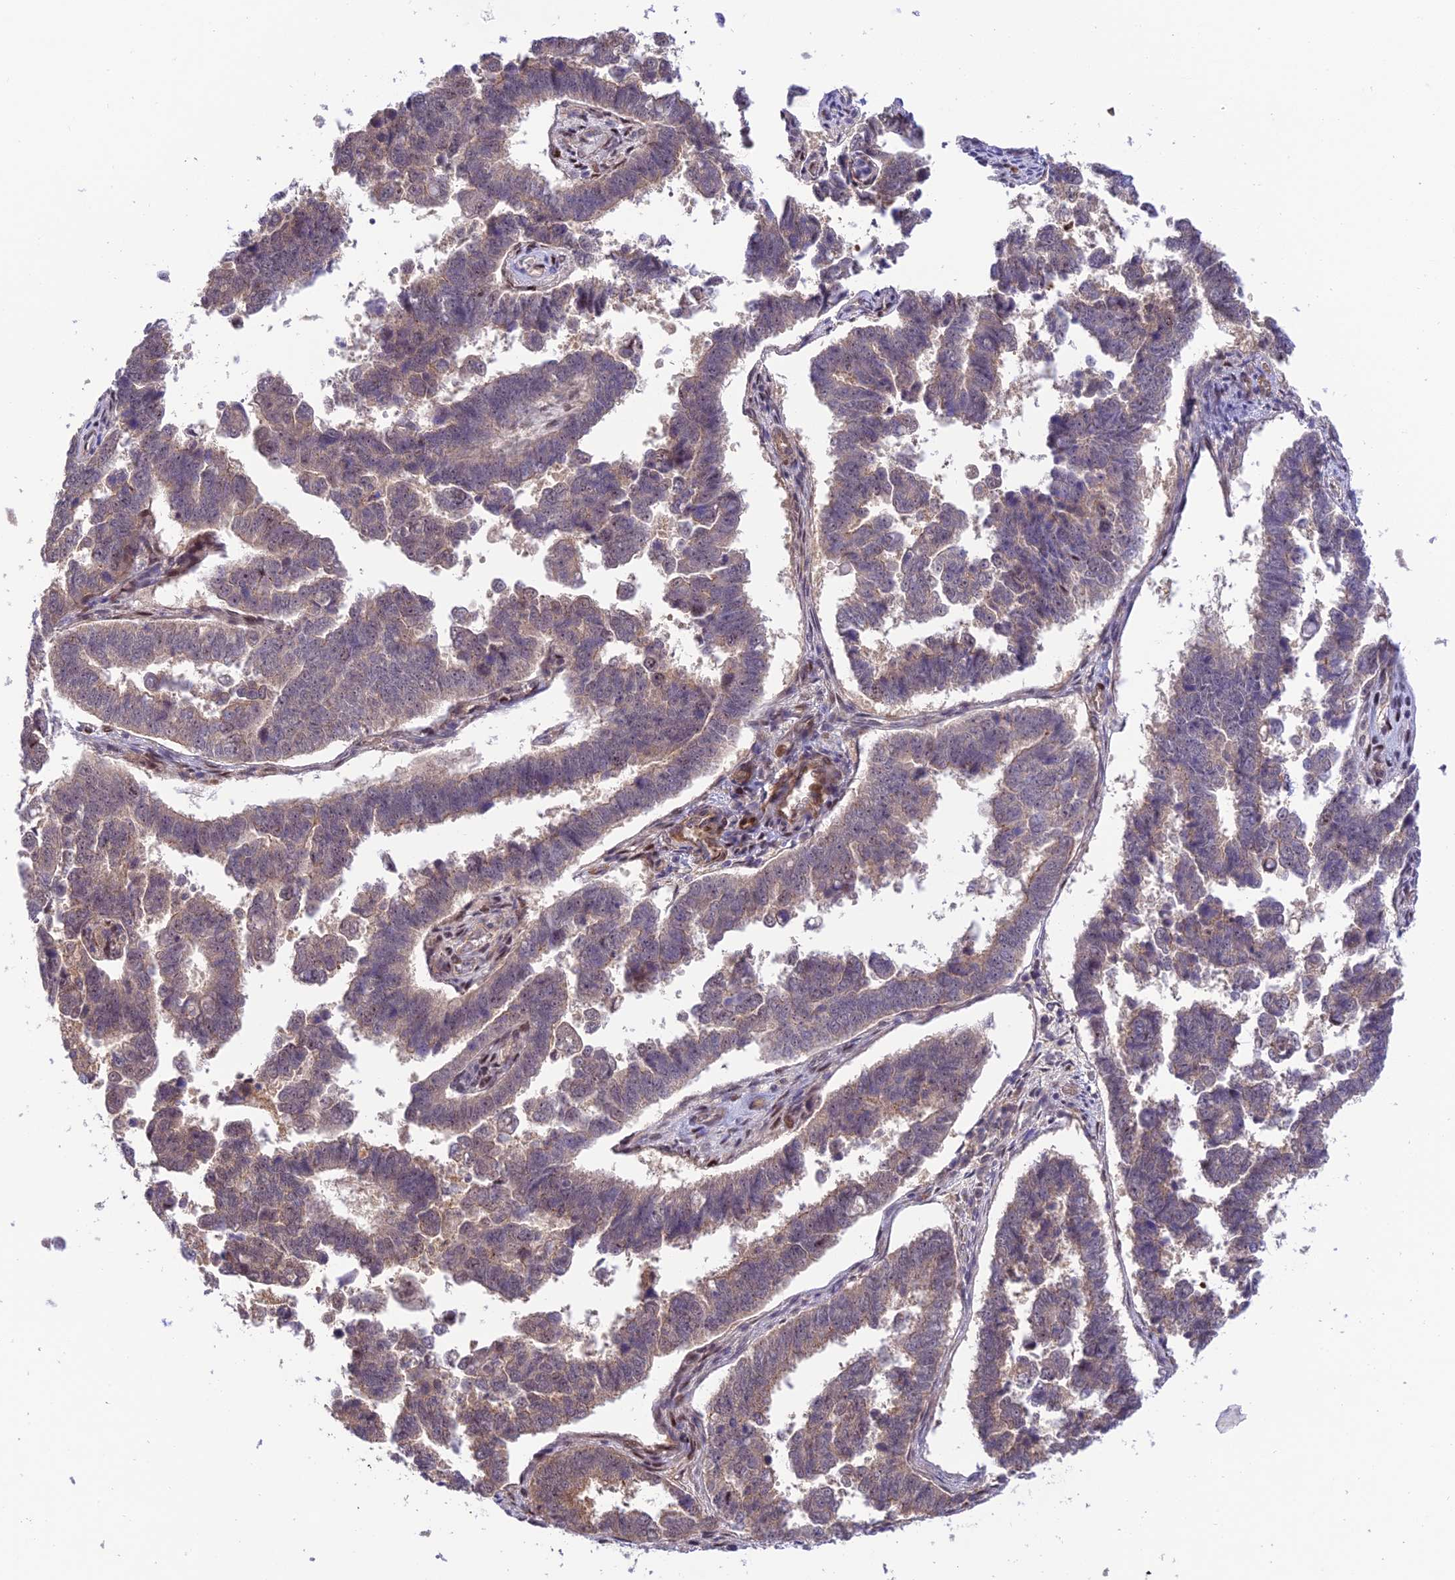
{"staining": {"intensity": "weak", "quantity": "25%-75%", "location": "cytoplasmic/membranous,nuclear"}, "tissue": "endometrial cancer", "cell_type": "Tumor cells", "image_type": "cancer", "snomed": [{"axis": "morphology", "description": "Adenocarcinoma, NOS"}, {"axis": "topography", "description": "Endometrium"}], "caption": "Endometrial cancer stained for a protein reveals weak cytoplasmic/membranous and nuclear positivity in tumor cells. (Stains: DAB (3,3'-diaminobenzidine) in brown, nuclei in blue, Microscopy: brightfield microscopy at high magnification).", "gene": "ZNF584", "patient": {"sex": "female", "age": 75}}